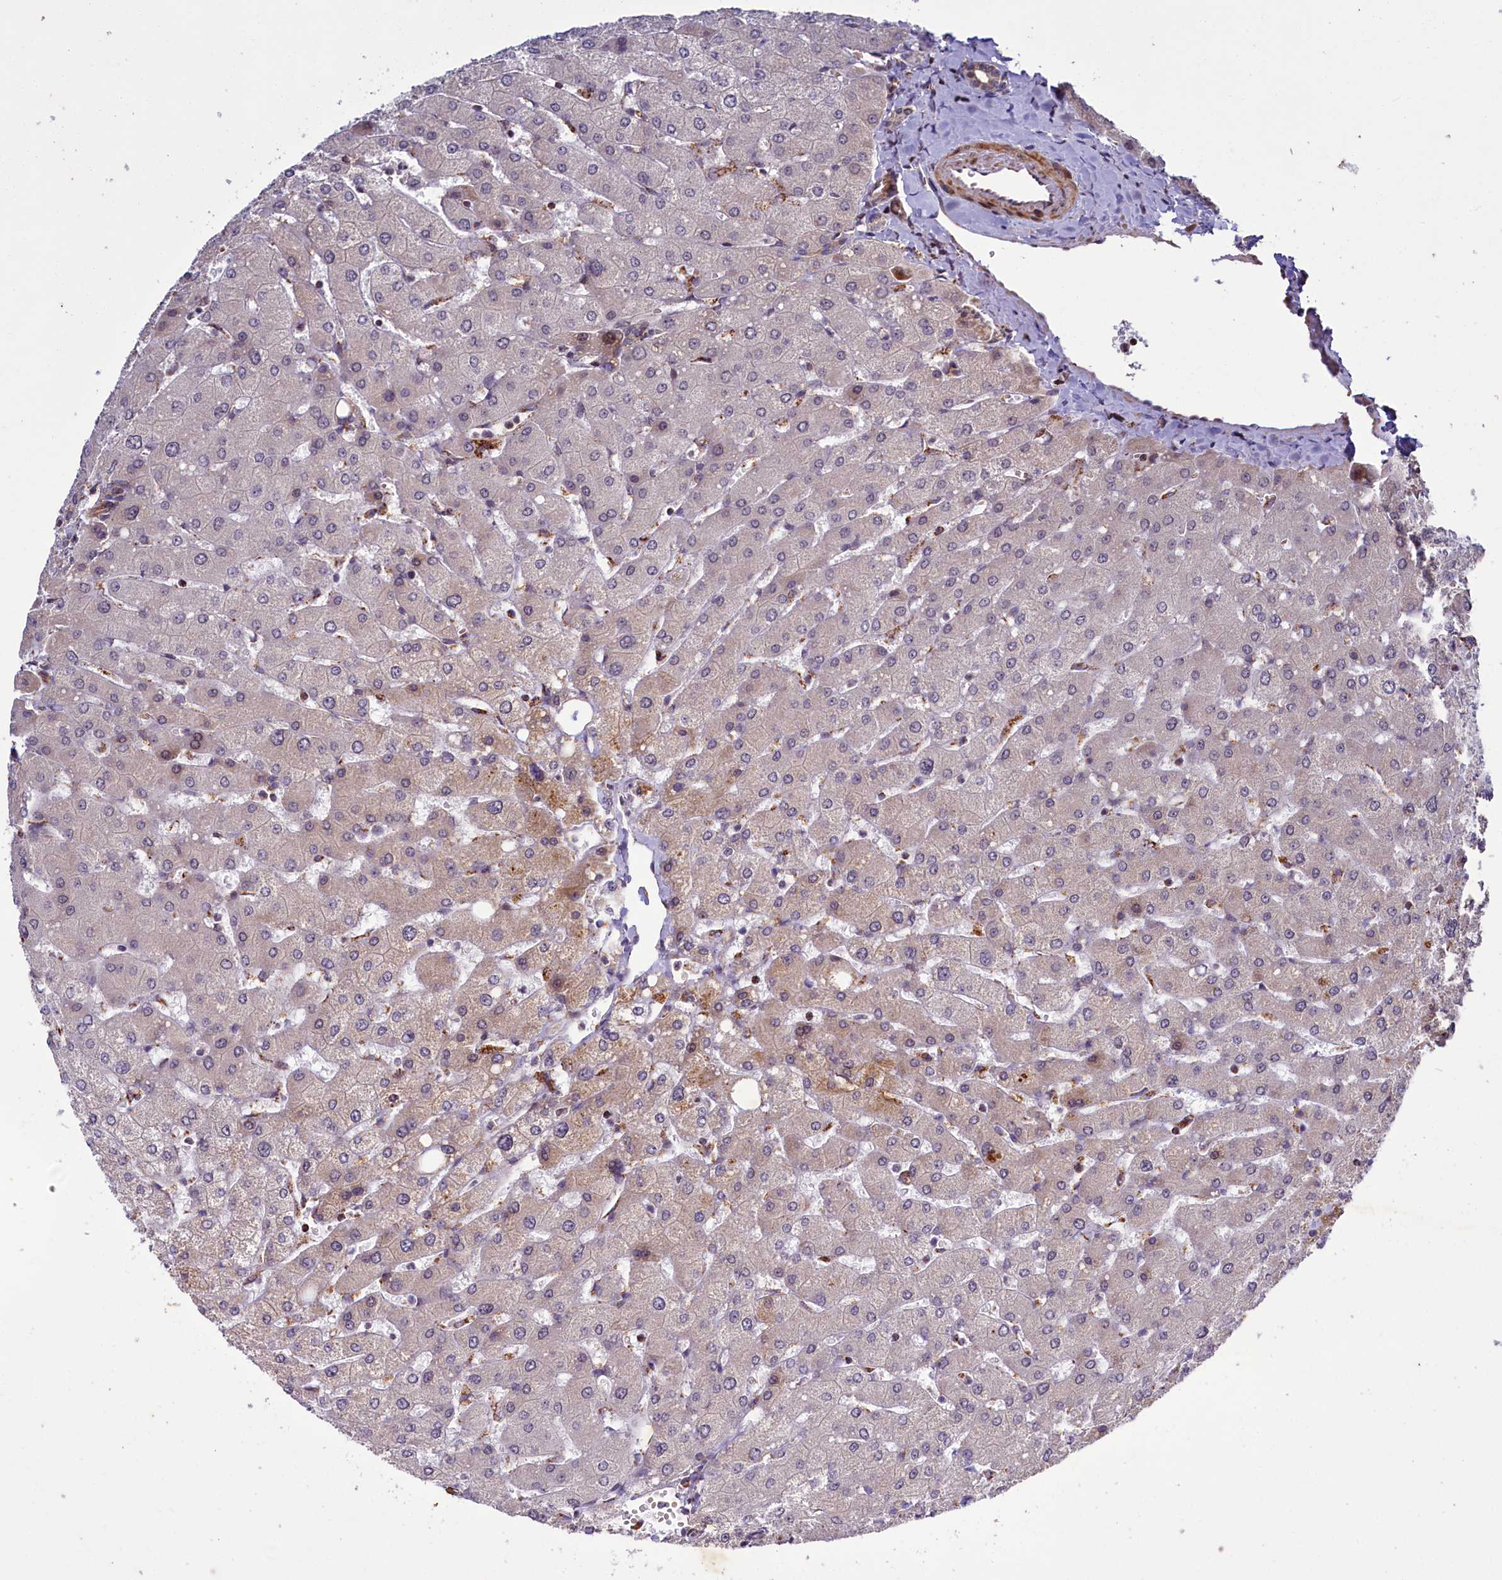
{"staining": {"intensity": "moderate", "quantity": ">75%", "location": "cytoplasmic/membranous"}, "tissue": "liver", "cell_type": "Cholangiocytes", "image_type": "normal", "snomed": [{"axis": "morphology", "description": "Normal tissue, NOS"}, {"axis": "topography", "description": "Liver"}], "caption": "Immunohistochemistry staining of benign liver, which shows medium levels of moderate cytoplasmic/membranous staining in approximately >75% of cholangiocytes indicating moderate cytoplasmic/membranous protein staining. The staining was performed using DAB (brown) for protein detection and nuclei were counterstained in hematoxylin (blue).", "gene": "DYNC2H1", "patient": {"sex": "male", "age": 55}}